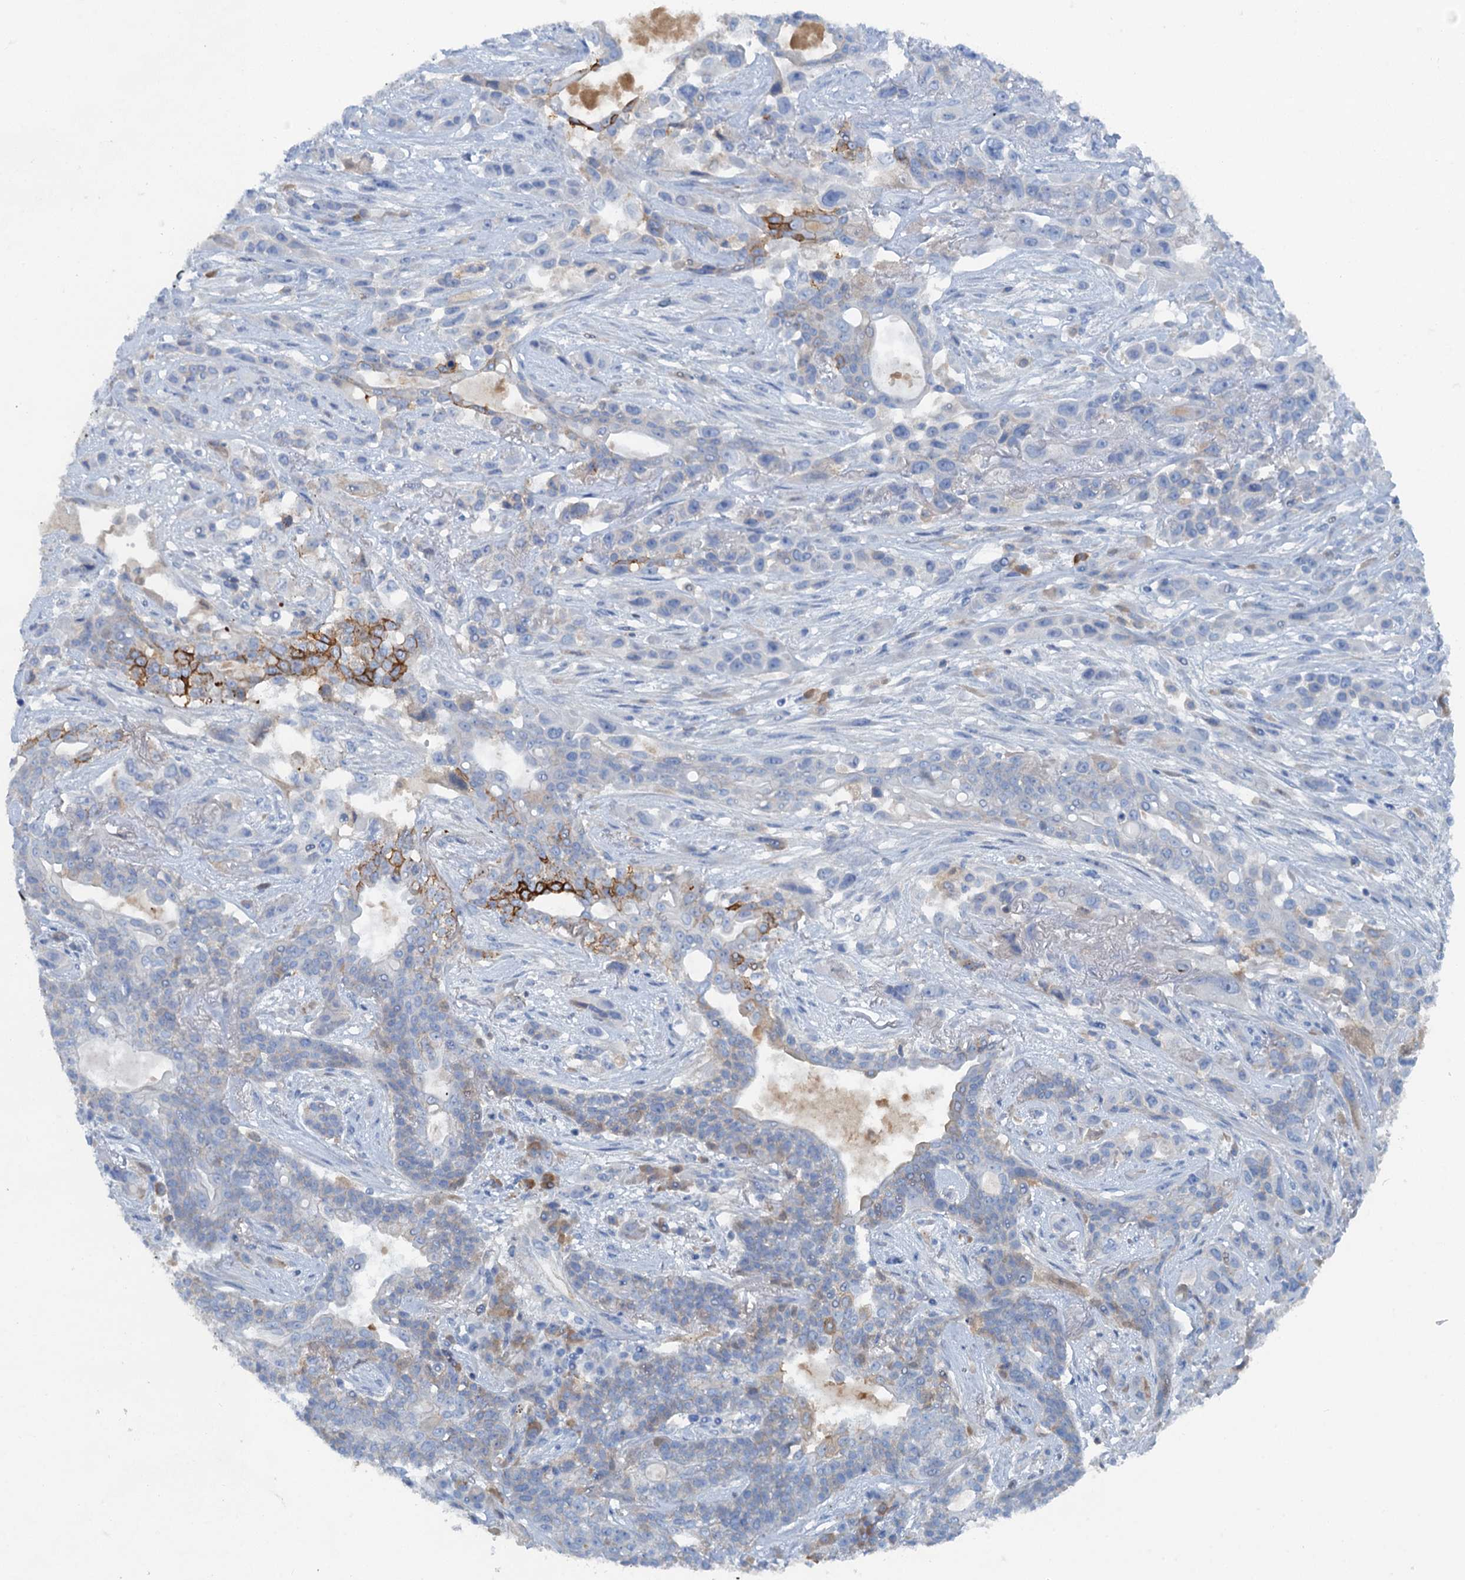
{"staining": {"intensity": "strong", "quantity": "<25%", "location": "cytoplasmic/membranous"}, "tissue": "lung cancer", "cell_type": "Tumor cells", "image_type": "cancer", "snomed": [{"axis": "morphology", "description": "Squamous cell carcinoma, NOS"}, {"axis": "topography", "description": "Lung"}], "caption": "Immunohistochemistry (DAB (3,3'-diaminobenzidine)) staining of lung cancer exhibits strong cytoplasmic/membranous protein expression in approximately <25% of tumor cells.", "gene": "MYADML2", "patient": {"sex": "female", "age": 70}}